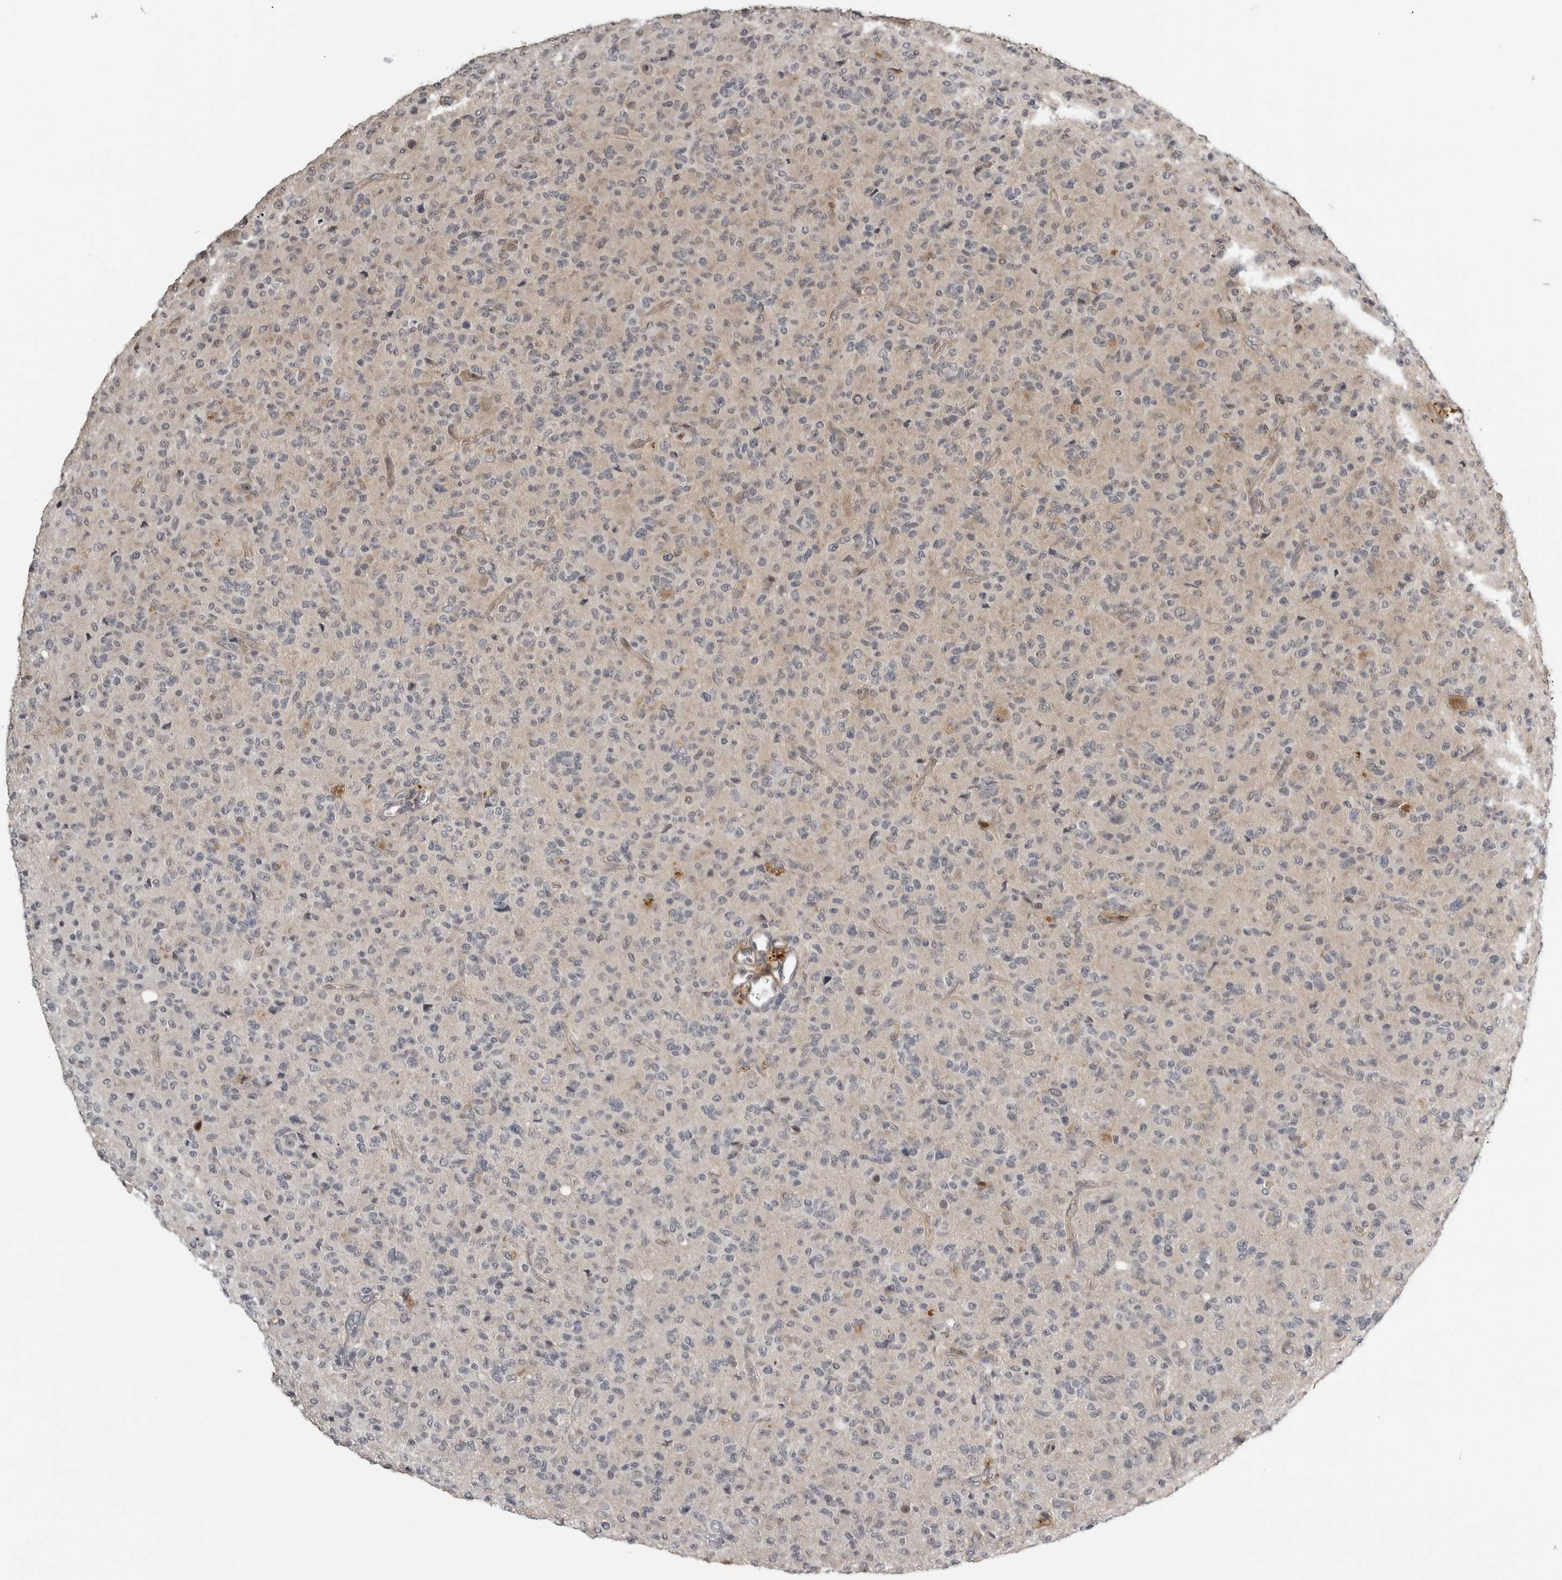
{"staining": {"intensity": "negative", "quantity": "none", "location": "none"}, "tissue": "glioma", "cell_type": "Tumor cells", "image_type": "cancer", "snomed": [{"axis": "morphology", "description": "Glioma, malignant, High grade"}, {"axis": "topography", "description": "Brain"}], "caption": "Micrograph shows no protein staining in tumor cells of glioma tissue.", "gene": "PRRX2", "patient": {"sex": "female", "age": 57}}